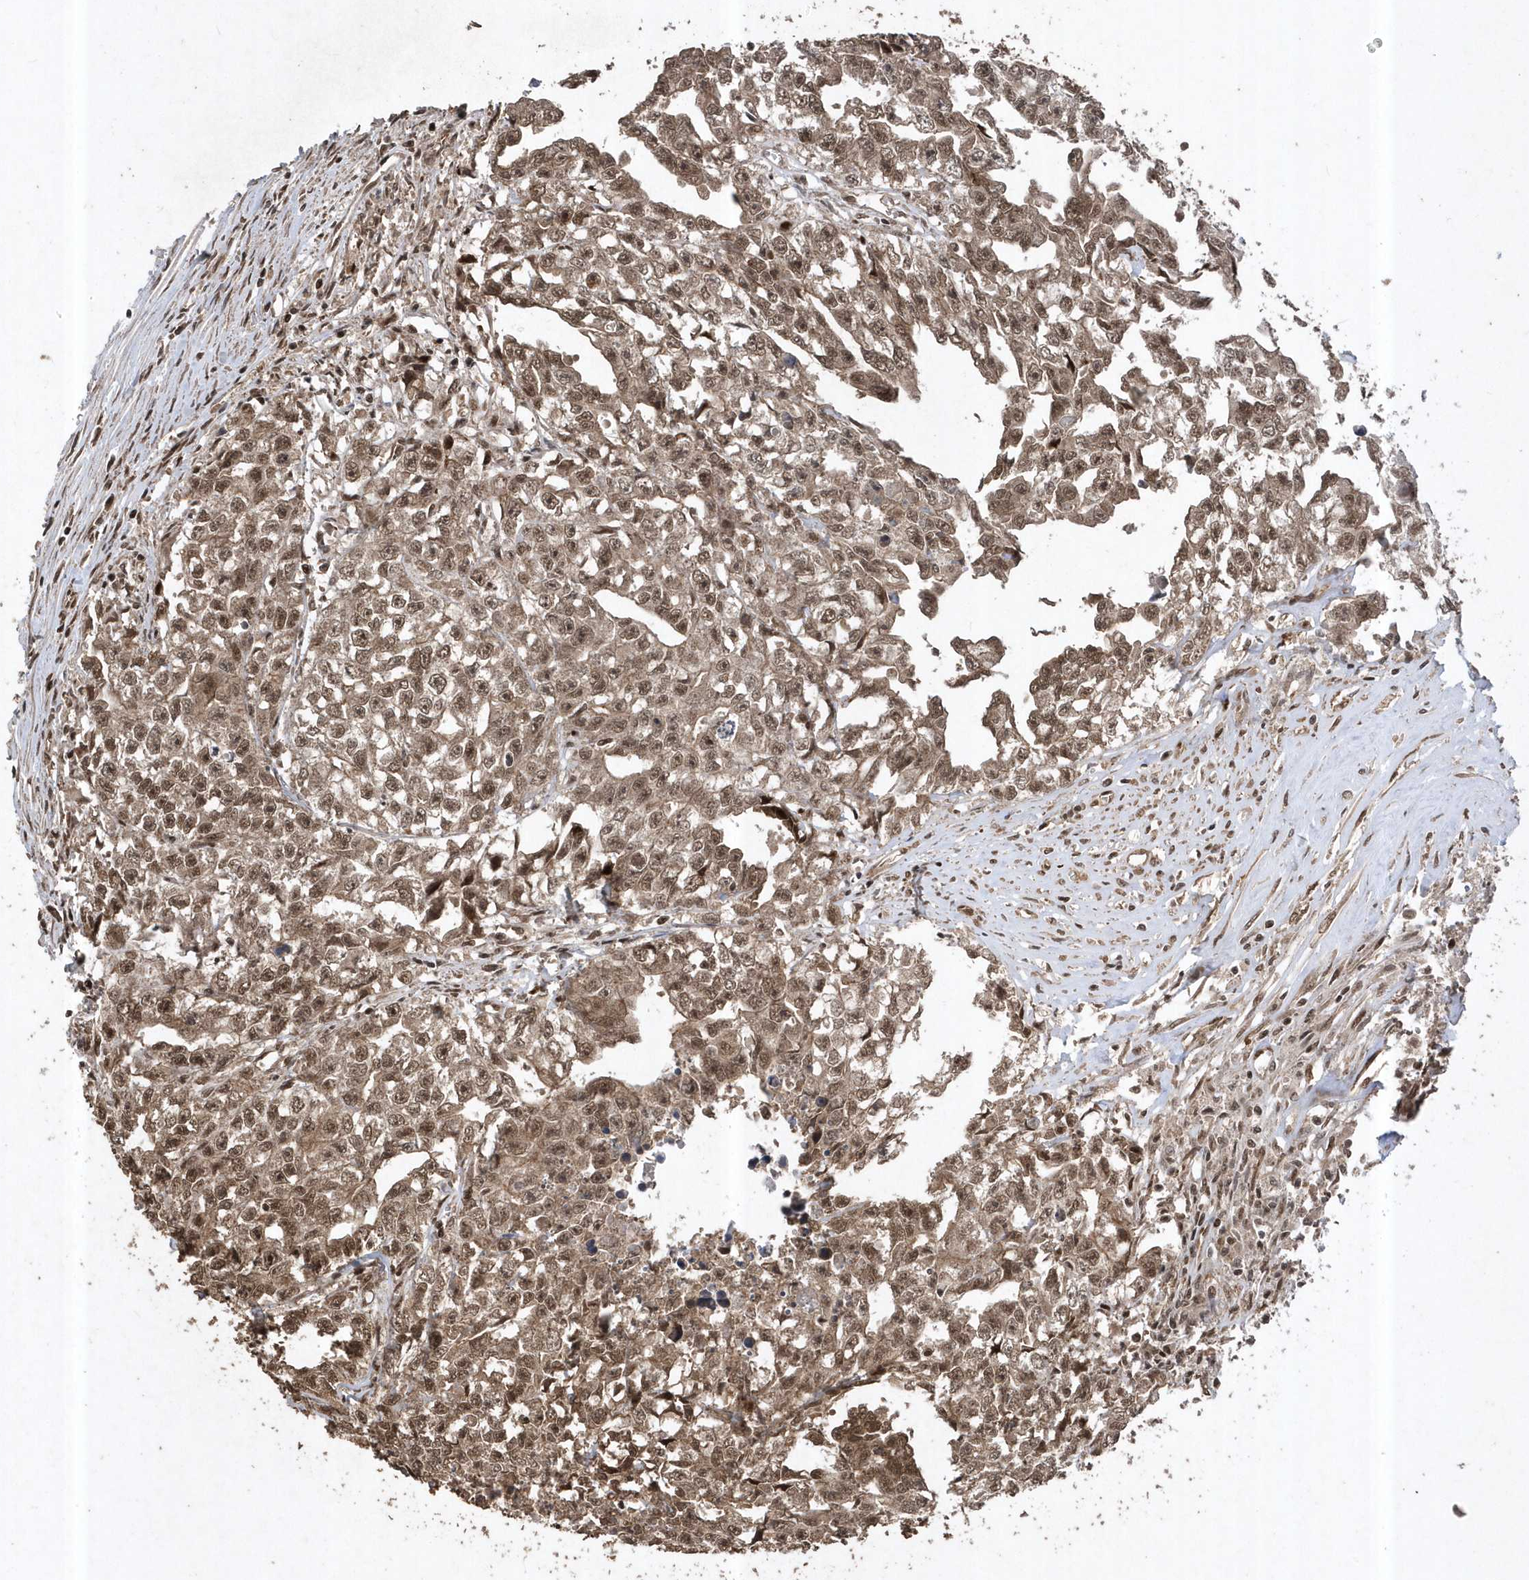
{"staining": {"intensity": "moderate", "quantity": ">75%", "location": "cytoplasmic/membranous,nuclear"}, "tissue": "testis cancer", "cell_type": "Tumor cells", "image_type": "cancer", "snomed": [{"axis": "morphology", "description": "Seminoma, NOS"}, {"axis": "morphology", "description": "Carcinoma, Embryonal, NOS"}, {"axis": "topography", "description": "Testis"}], "caption": "Tumor cells display medium levels of moderate cytoplasmic/membranous and nuclear expression in approximately >75% of cells in human seminoma (testis).", "gene": "INTS12", "patient": {"sex": "male", "age": 43}}